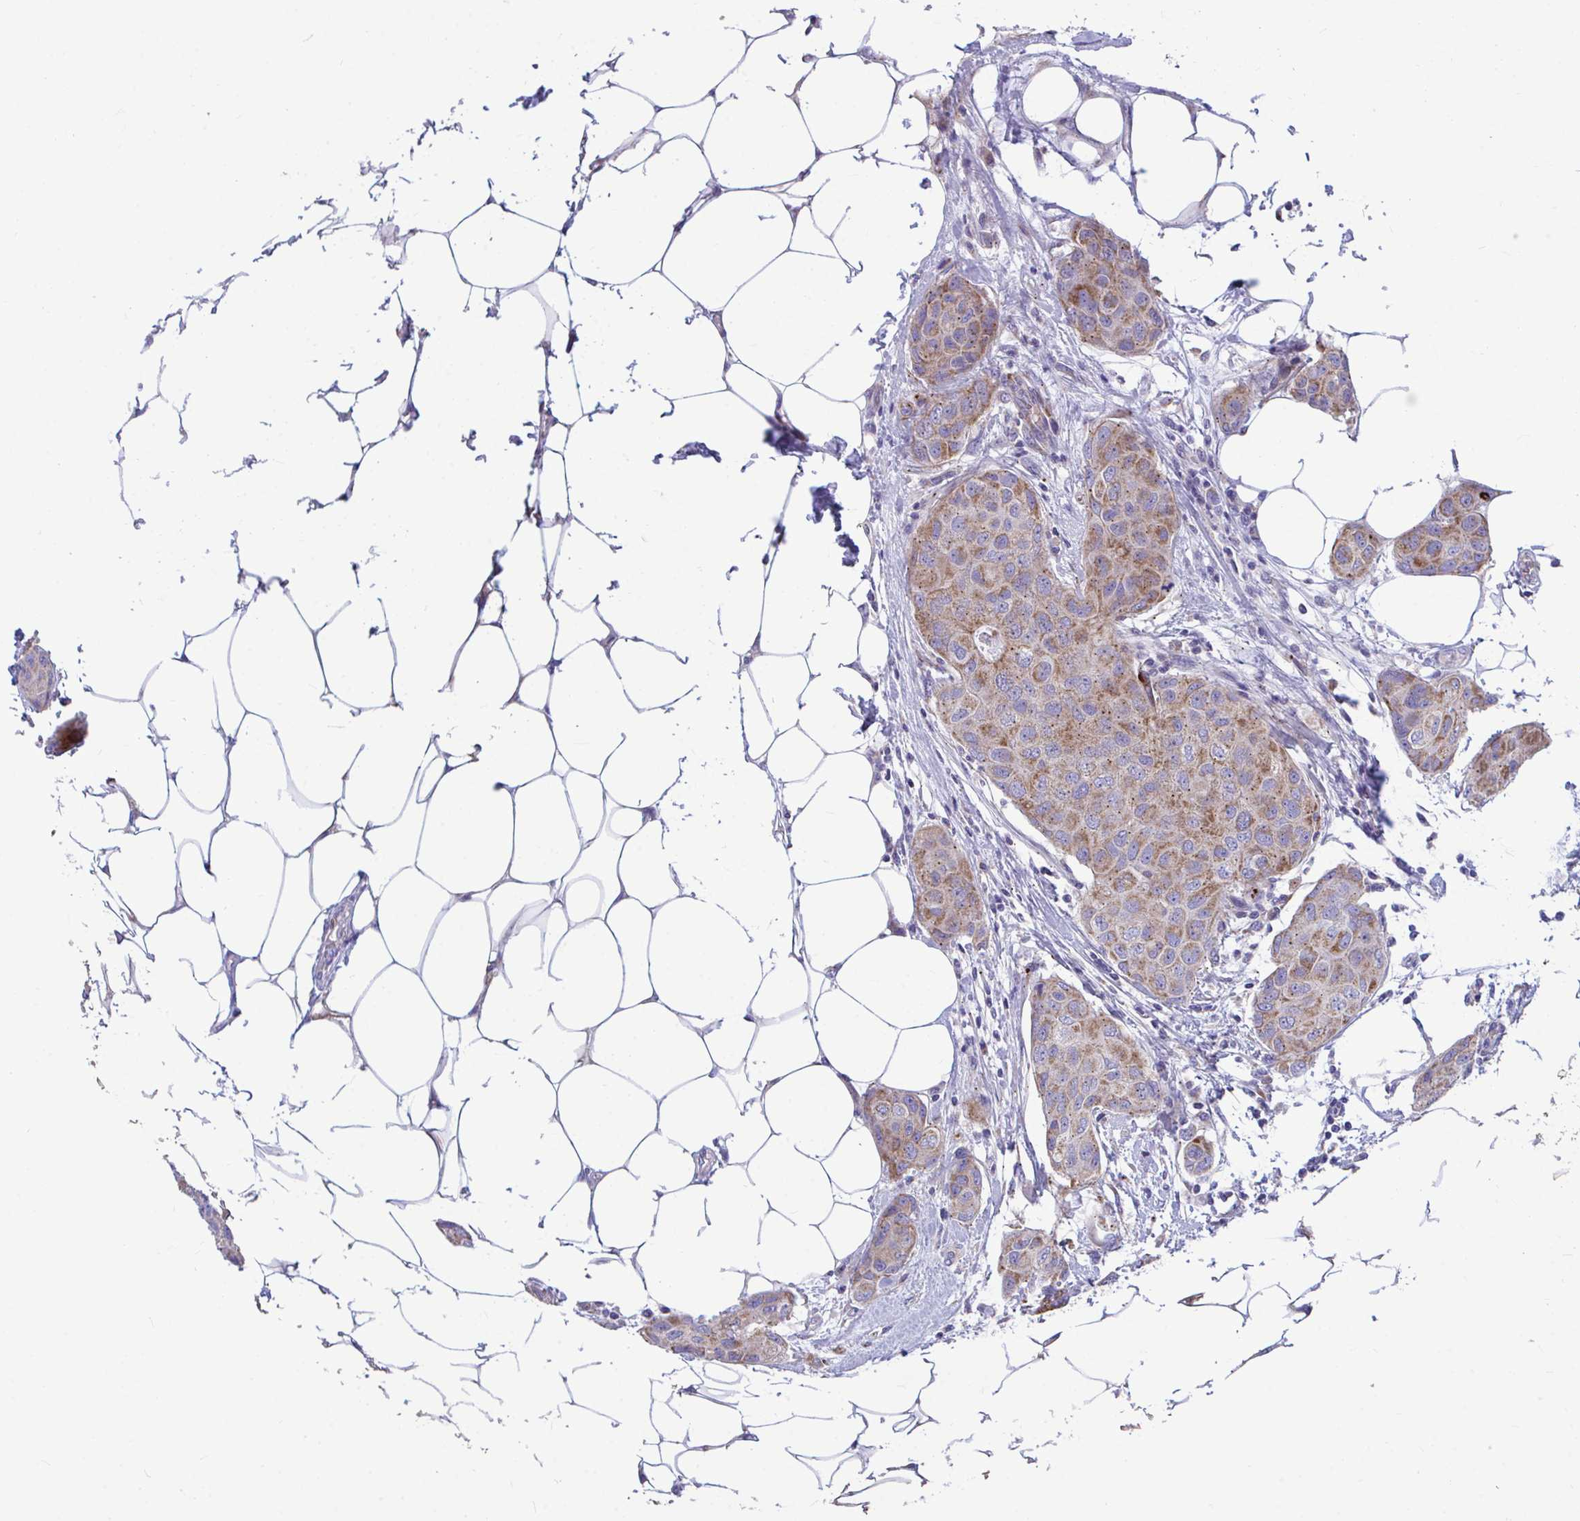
{"staining": {"intensity": "moderate", "quantity": ">75%", "location": "cytoplasmic/membranous"}, "tissue": "breast cancer", "cell_type": "Tumor cells", "image_type": "cancer", "snomed": [{"axis": "morphology", "description": "Duct carcinoma"}, {"axis": "topography", "description": "Breast"}, {"axis": "topography", "description": "Lymph node"}], "caption": "DAB immunohistochemical staining of invasive ductal carcinoma (breast) displays moderate cytoplasmic/membranous protein expression in about >75% of tumor cells. The staining was performed using DAB (3,3'-diaminobenzidine) to visualize the protein expression in brown, while the nuclei were stained in blue with hematoxylin (Magnification: 20x).", "gene": "MRPS16", "patient": {"sex": "female", "age": 80}}